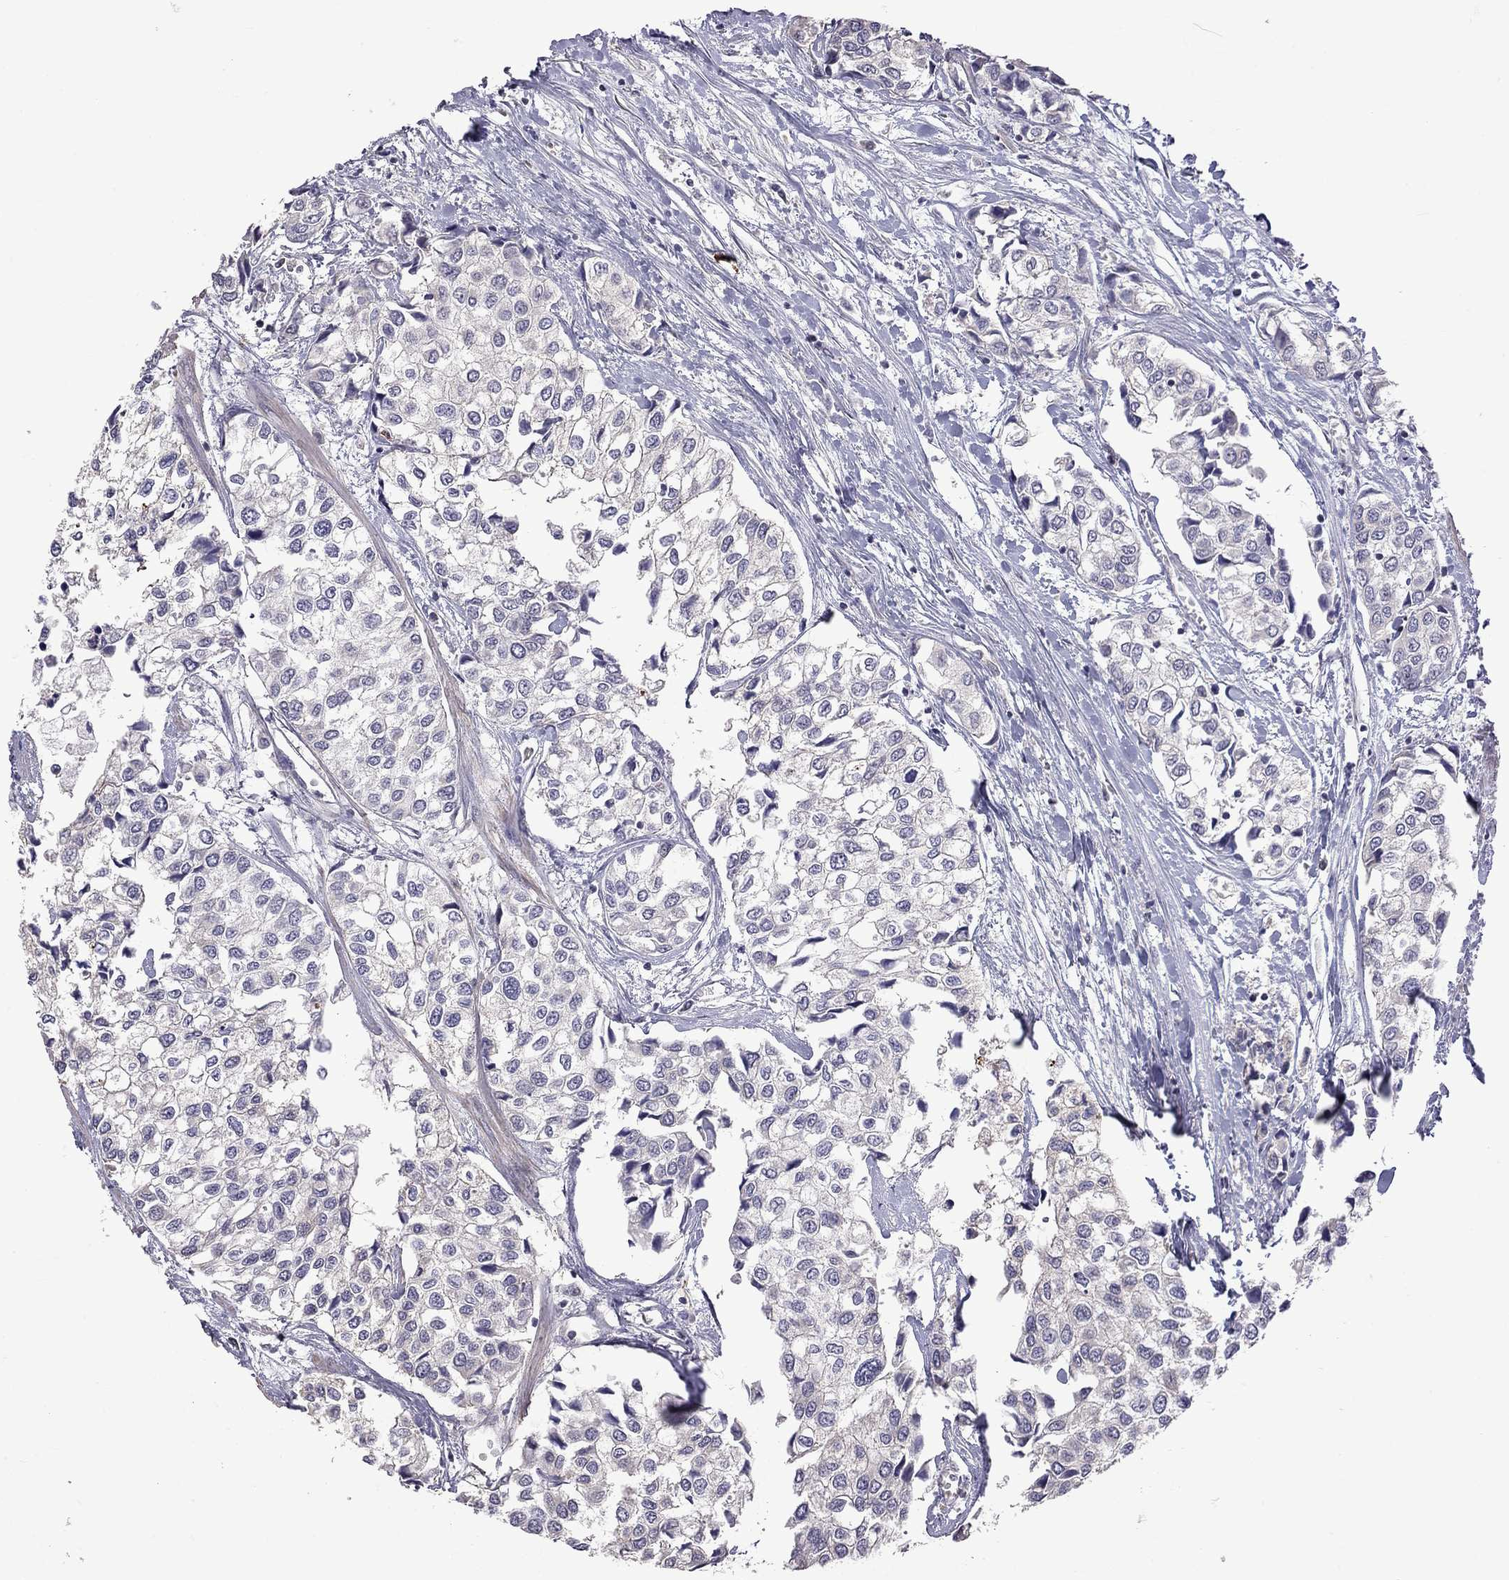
{"staining": {"intensity": "negative", "quantity": "none", "location": "none"}, "tissue": "urothelial cancer", "cell_type": "Tumor cells", "image_type": "cancer", "snomed": [{"axis": "morphology", "description": "Urothelial carcinoma, High grade"}, {"axis": "topography", "description": "Urinary bladder"}], "caption": "A high-resolution micrograph shows IHC staining of urothelial carcinoma (high-grade), which displays no significant staining in tumor cells.", "gene": "FEZ1", "patient": {"sex": "male", "age": 73}}